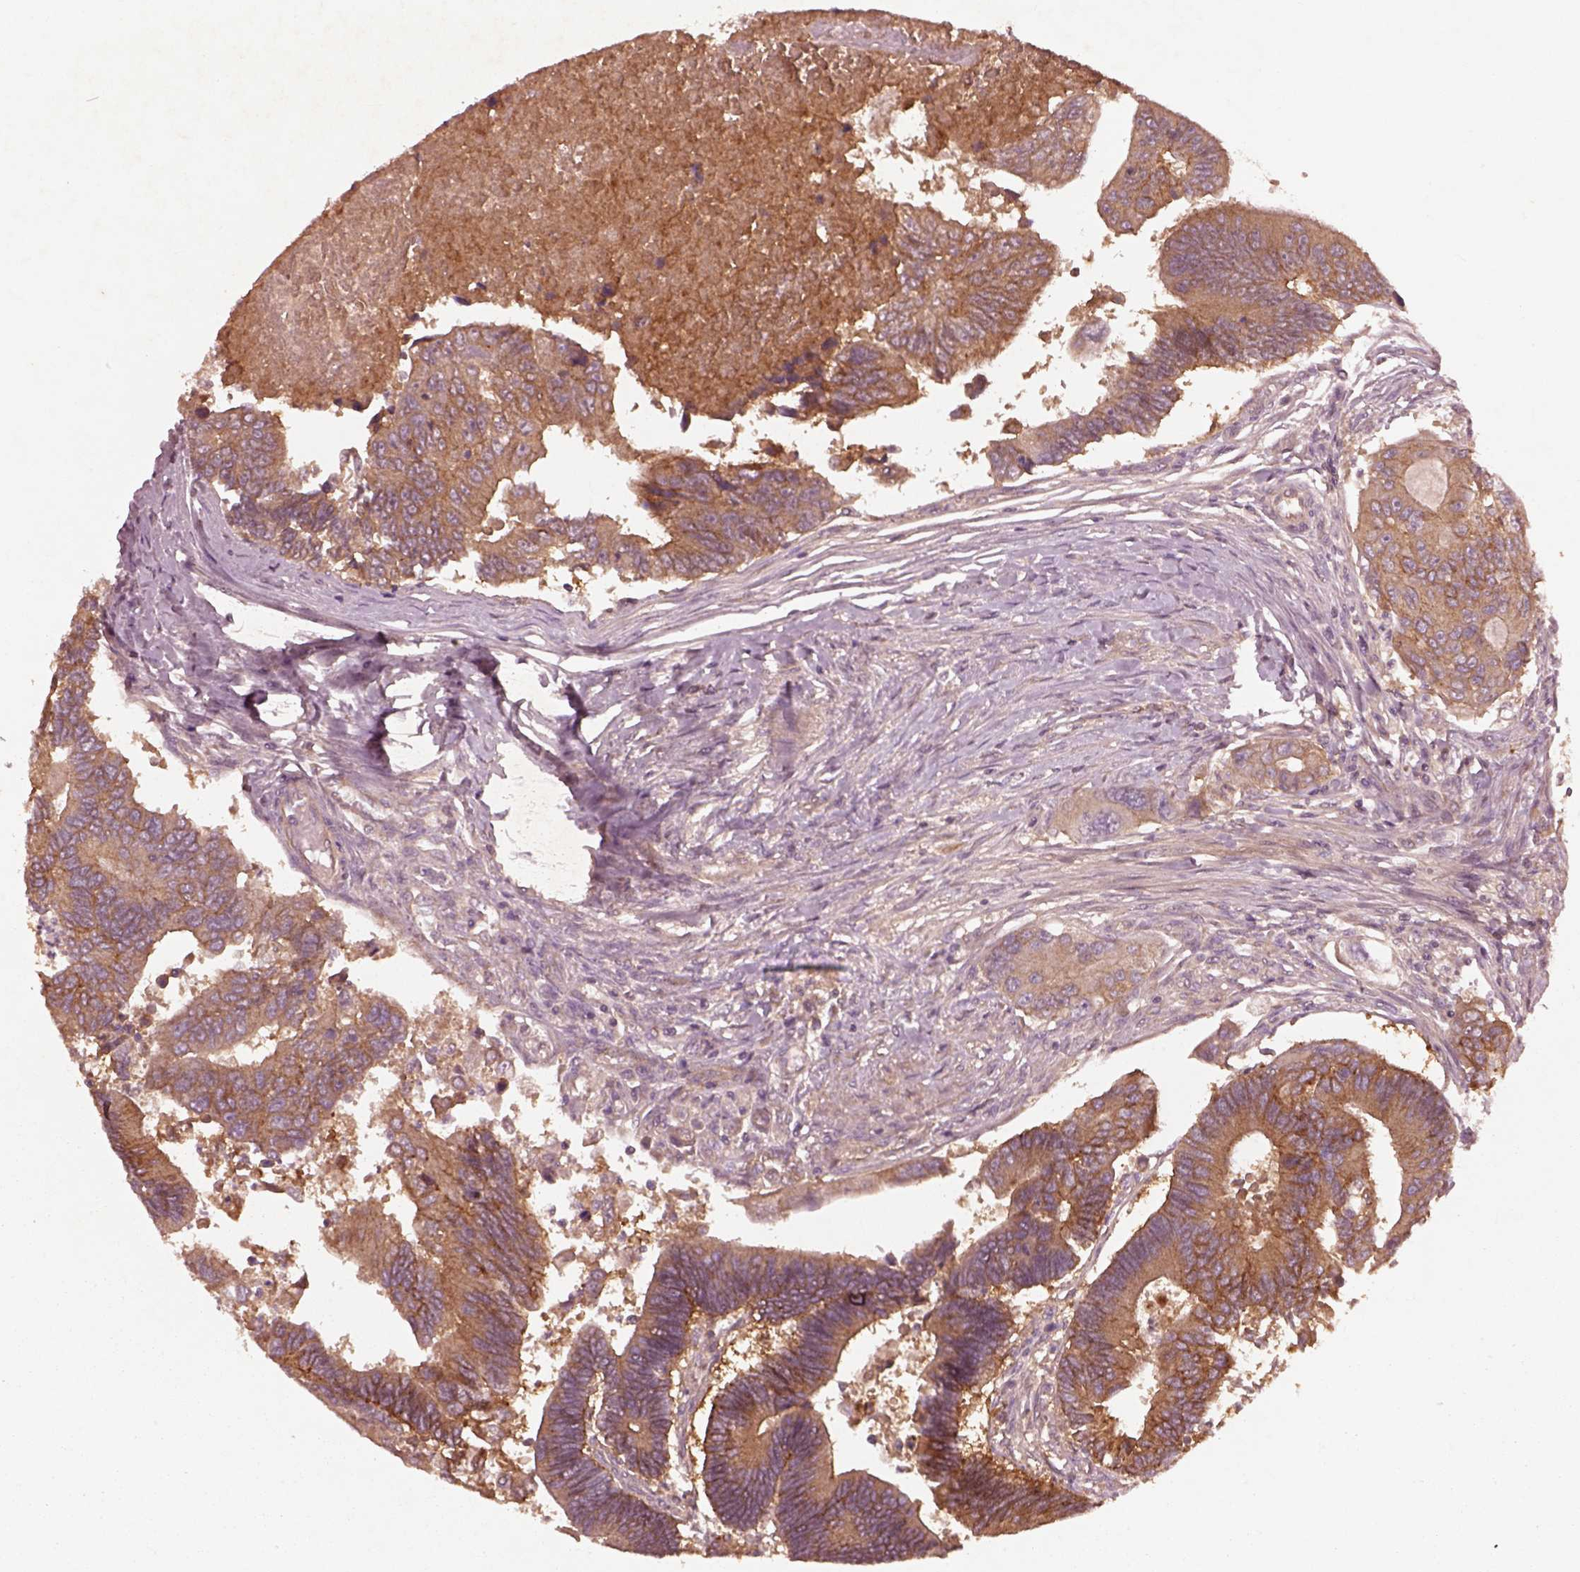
{"staining": {"intensity": "moderate", "quantity": ">75%", "location": "cytoplasmic/membranous"}, "tissue": "colorectal cancer", "cell_type": "Tumor cells", "image_type": "cancer", "snomed": [{"axis": "morphology", "description": "Adenocarcinoma, NOS"}, {"axis": "topography", "description": "Colon"}], "caption": "The immunohistochemical stain highlights moderate cytoplasmic/membranous positivity in tumor cells of adenocarcinoma (colorectal) tissue.", "gene": "FAM234A", "patient": {"sex": "female", "age": 67}}